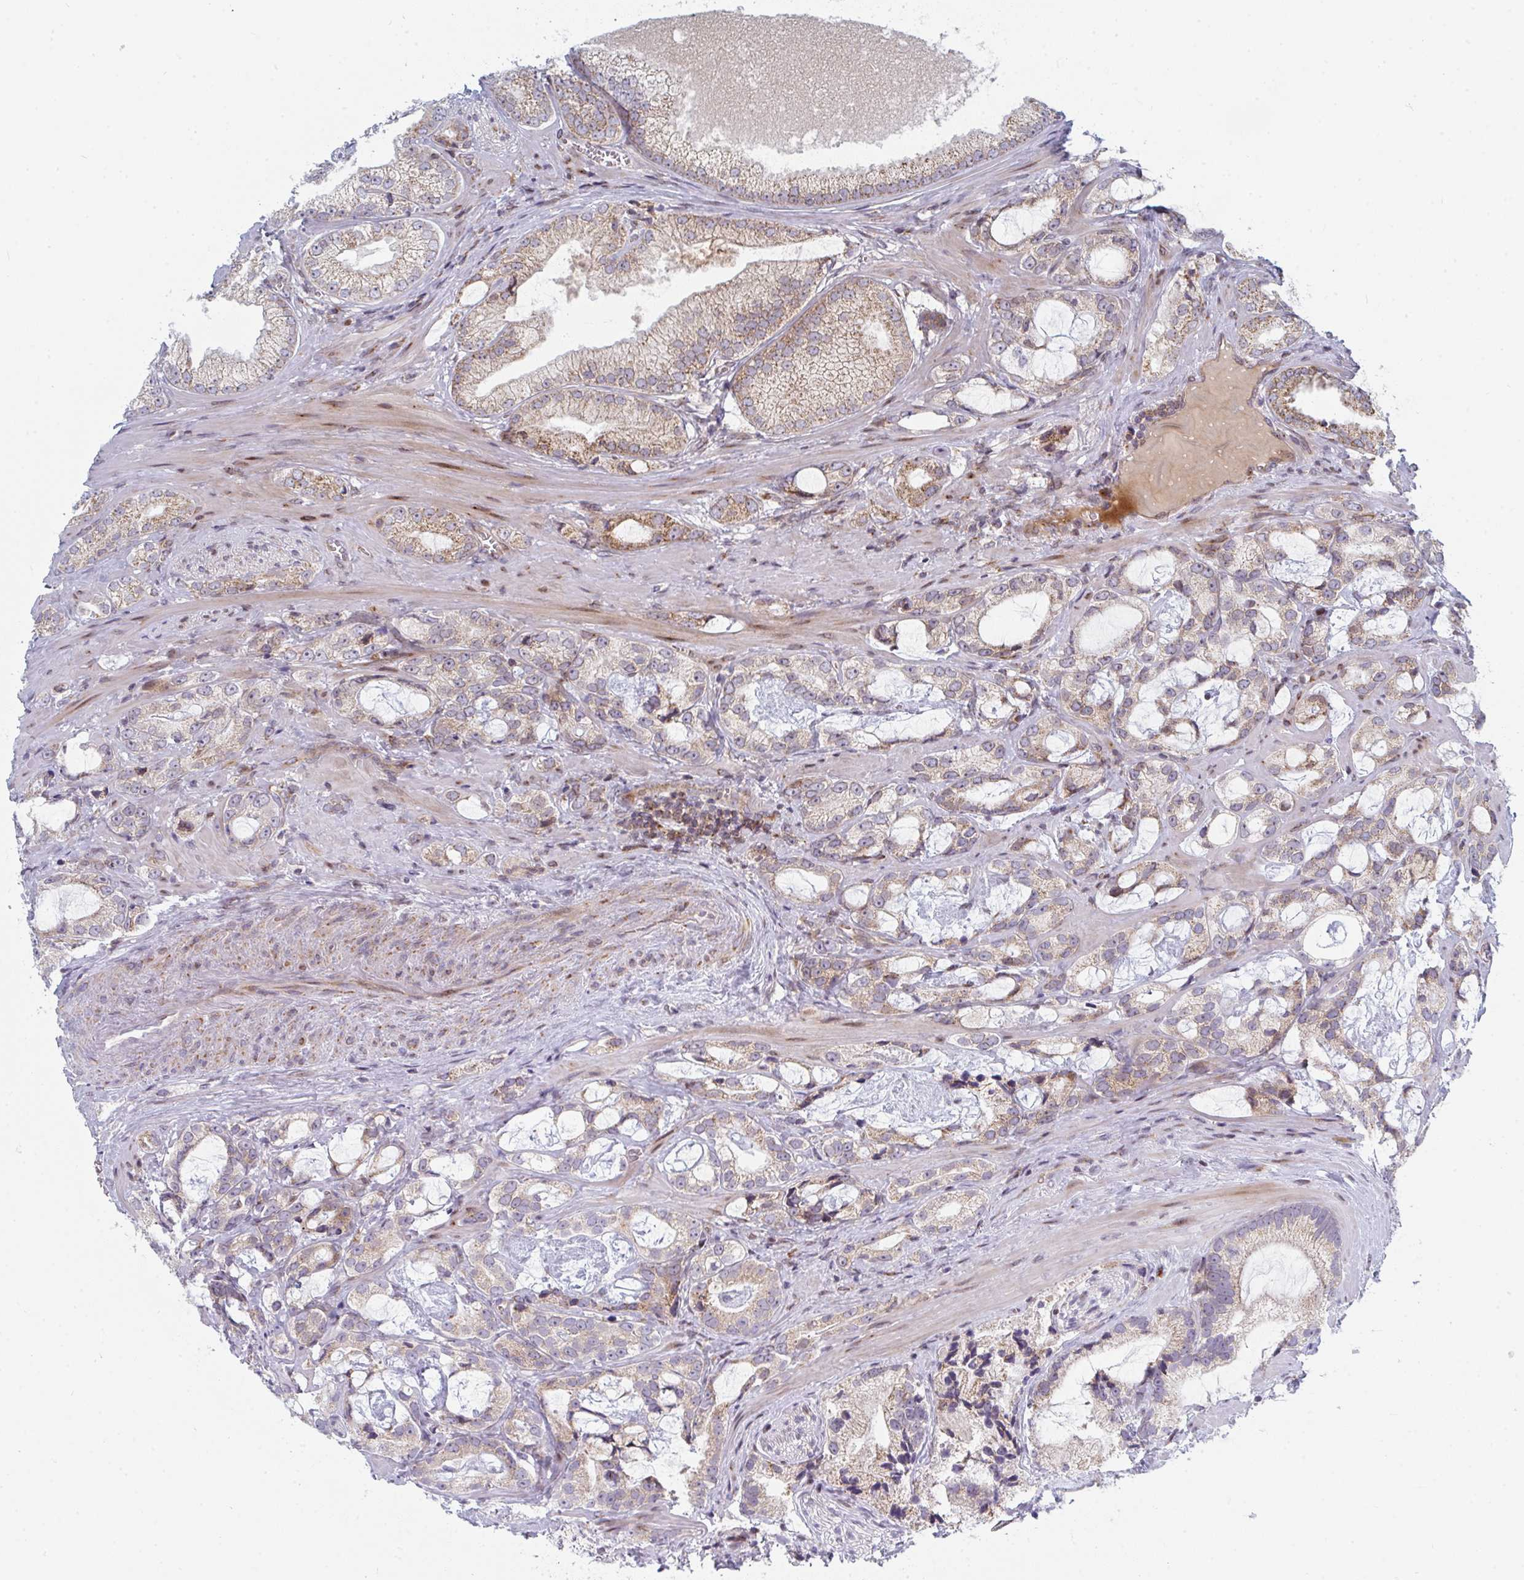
{"staining": {"intensity": "moderate", "quantity": "25%-75%", "location": "cytoplasmic/membranous"}, "tissue": "prostate cancer", "cell_type": "Tumor cells", "image_type": "cancer", "snomed": [{"axis": "morphology", "description": "Adenocarcinoma, Medium grade"}, {"axis": "topography", "description": "Prostate"}], "caption": "Tumor cells show medium levels of moderate cytoplasmic/membranous expression in approximately 25%-75% of cells in human prostate medium-grade adenocarcinoma. (Stains: DAB (3,3'-diaminobenzidine) in brown, nuclei in blue, Microscopy: brightfield microscopy at high magnification).", "gene": "PRKCH", "patient": {"sex": "male", "age": 57}}